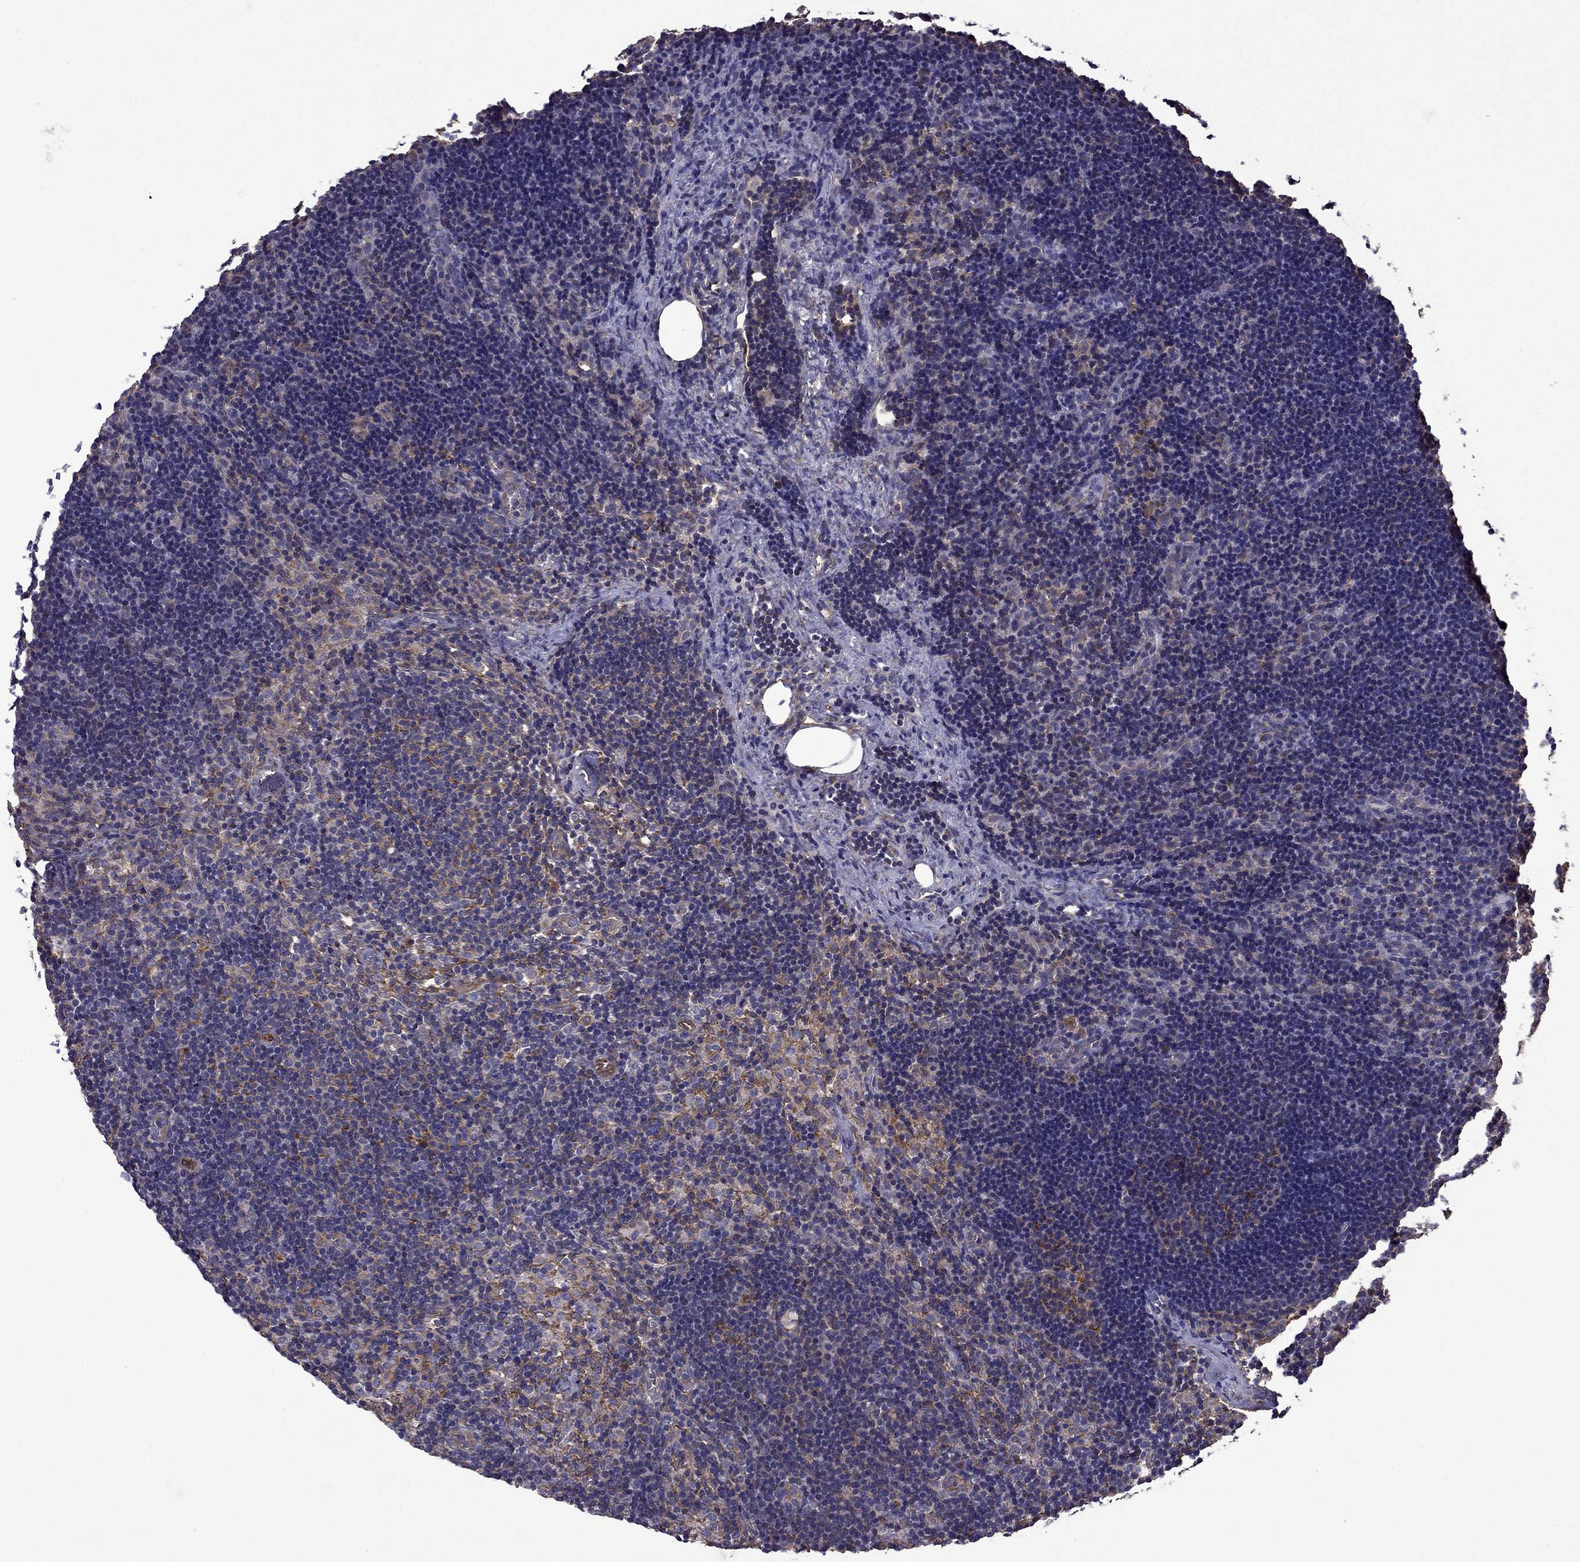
{"staining": {"intensity": "strong", "quantity": "<25%", "location": "cytoplasmic/membranous"}, "tissue": "lymph node", "cell_type": "Germinal center cells", "image_type": "normal", "snomed": [{"axis": "morphology", "description": "Normal tissue, NOS"}, {"axis": "topography", "description": "Lymph node"}], "caption": "A micrograph of human lymph node stained for a protein exhibits strong cytoplasmic/membranous brown staining in germinal center cells.", "gene": "MAP4", "patient": {"sex": "female", "age": 52}}